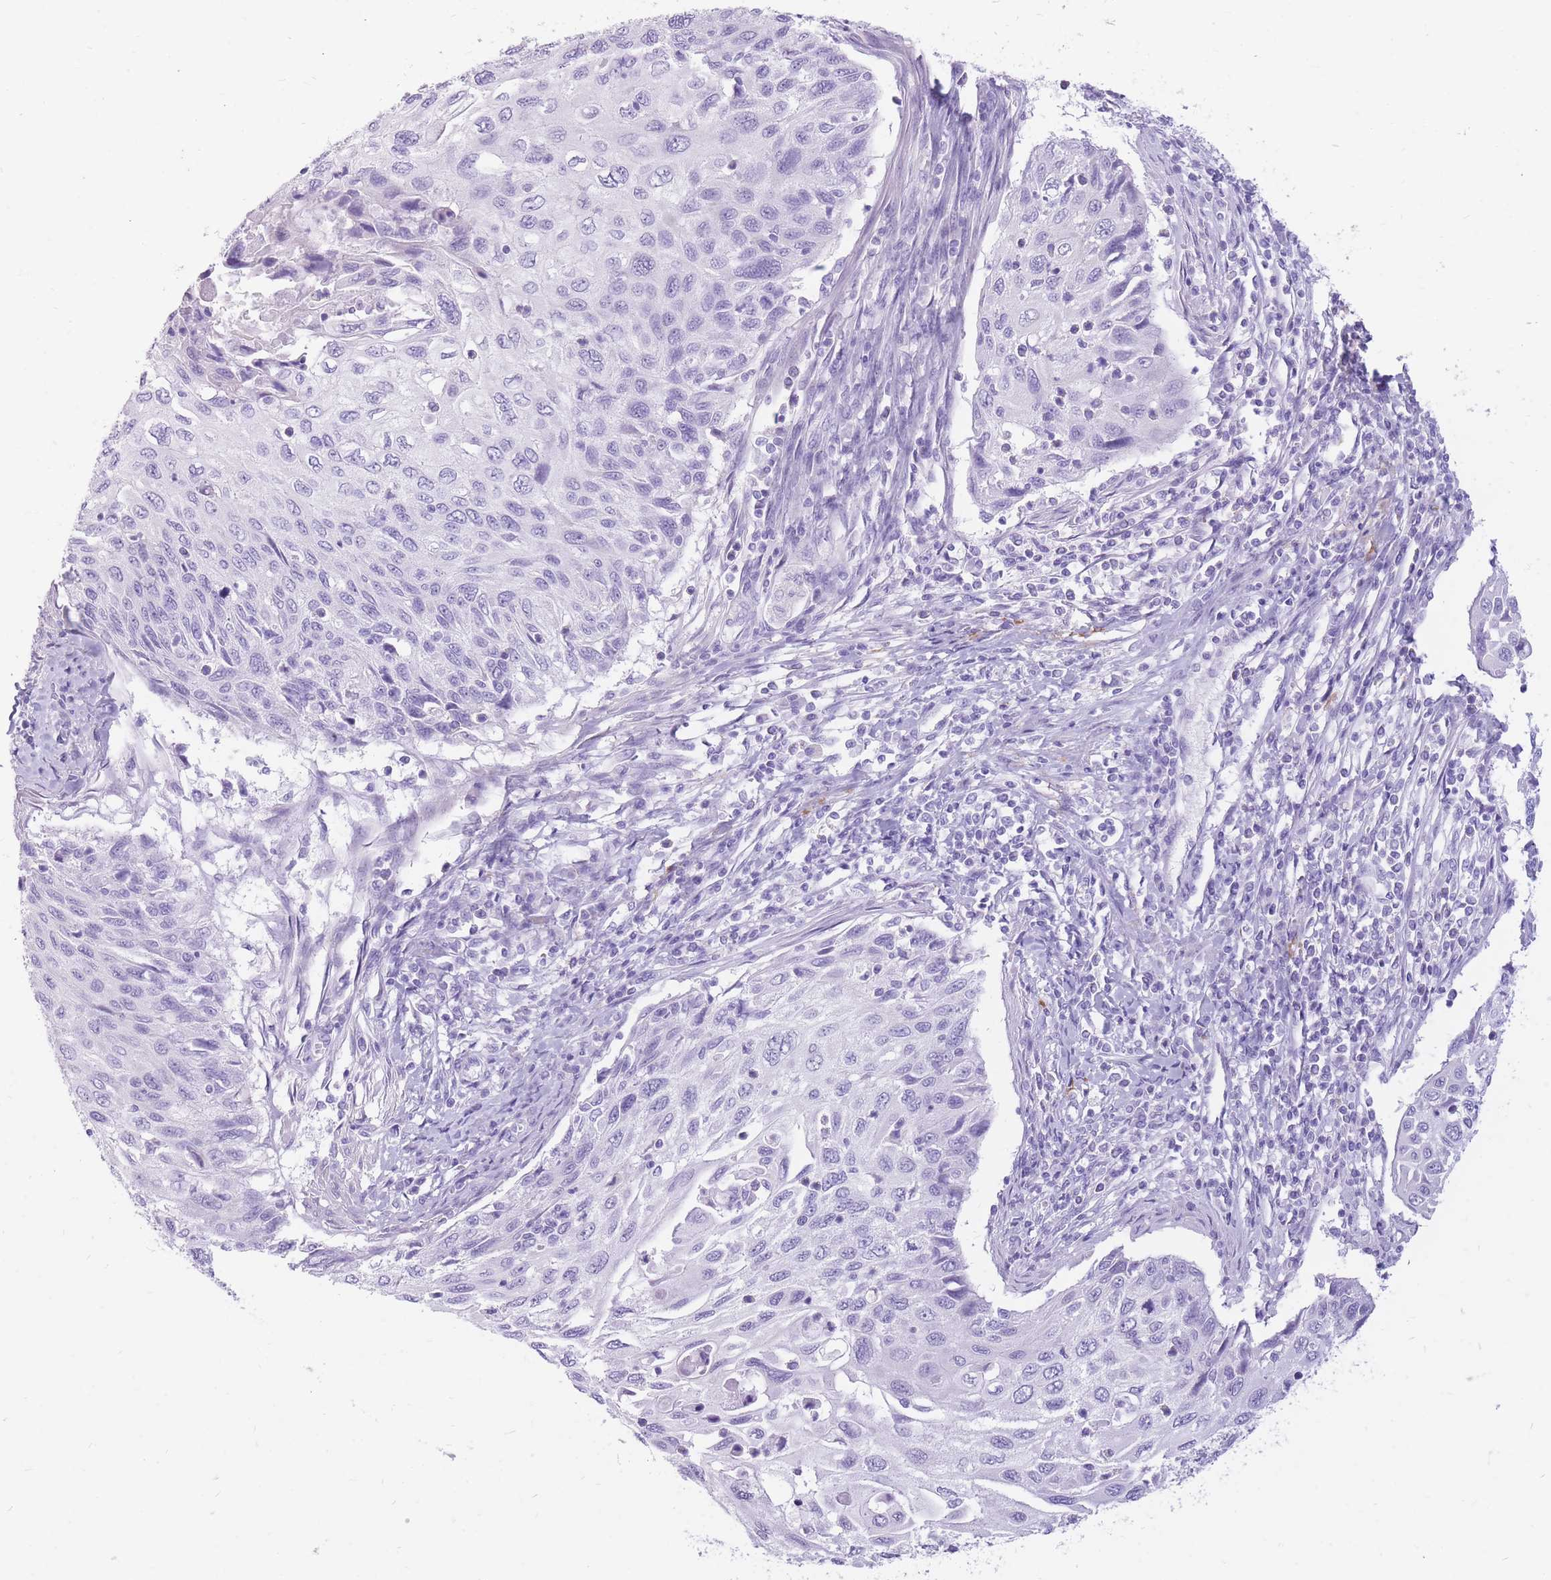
{"staining": {"intensity": "negative", "quantity": "none", "location": "none"}, "tissue": "cervical cancer", "cell_type": "Tumor cells", "image_type": "cancer", "snomed": [{"axis": "morphology", "description": "Squamous cell carcinoma, NOS"}, {"axis": "topography", "description": "Cervix"}], "caption": "Tumor cells are negative for brown protein staining in cervical cancer (squamous cell carcinoma). (DAB (3,3'-diaminobenzidine) immunohistochemistry (IHC) with hematoxylin counter stain).", "gene": "CYP21A2", "patient": {"sex": "female", "age": 70}}